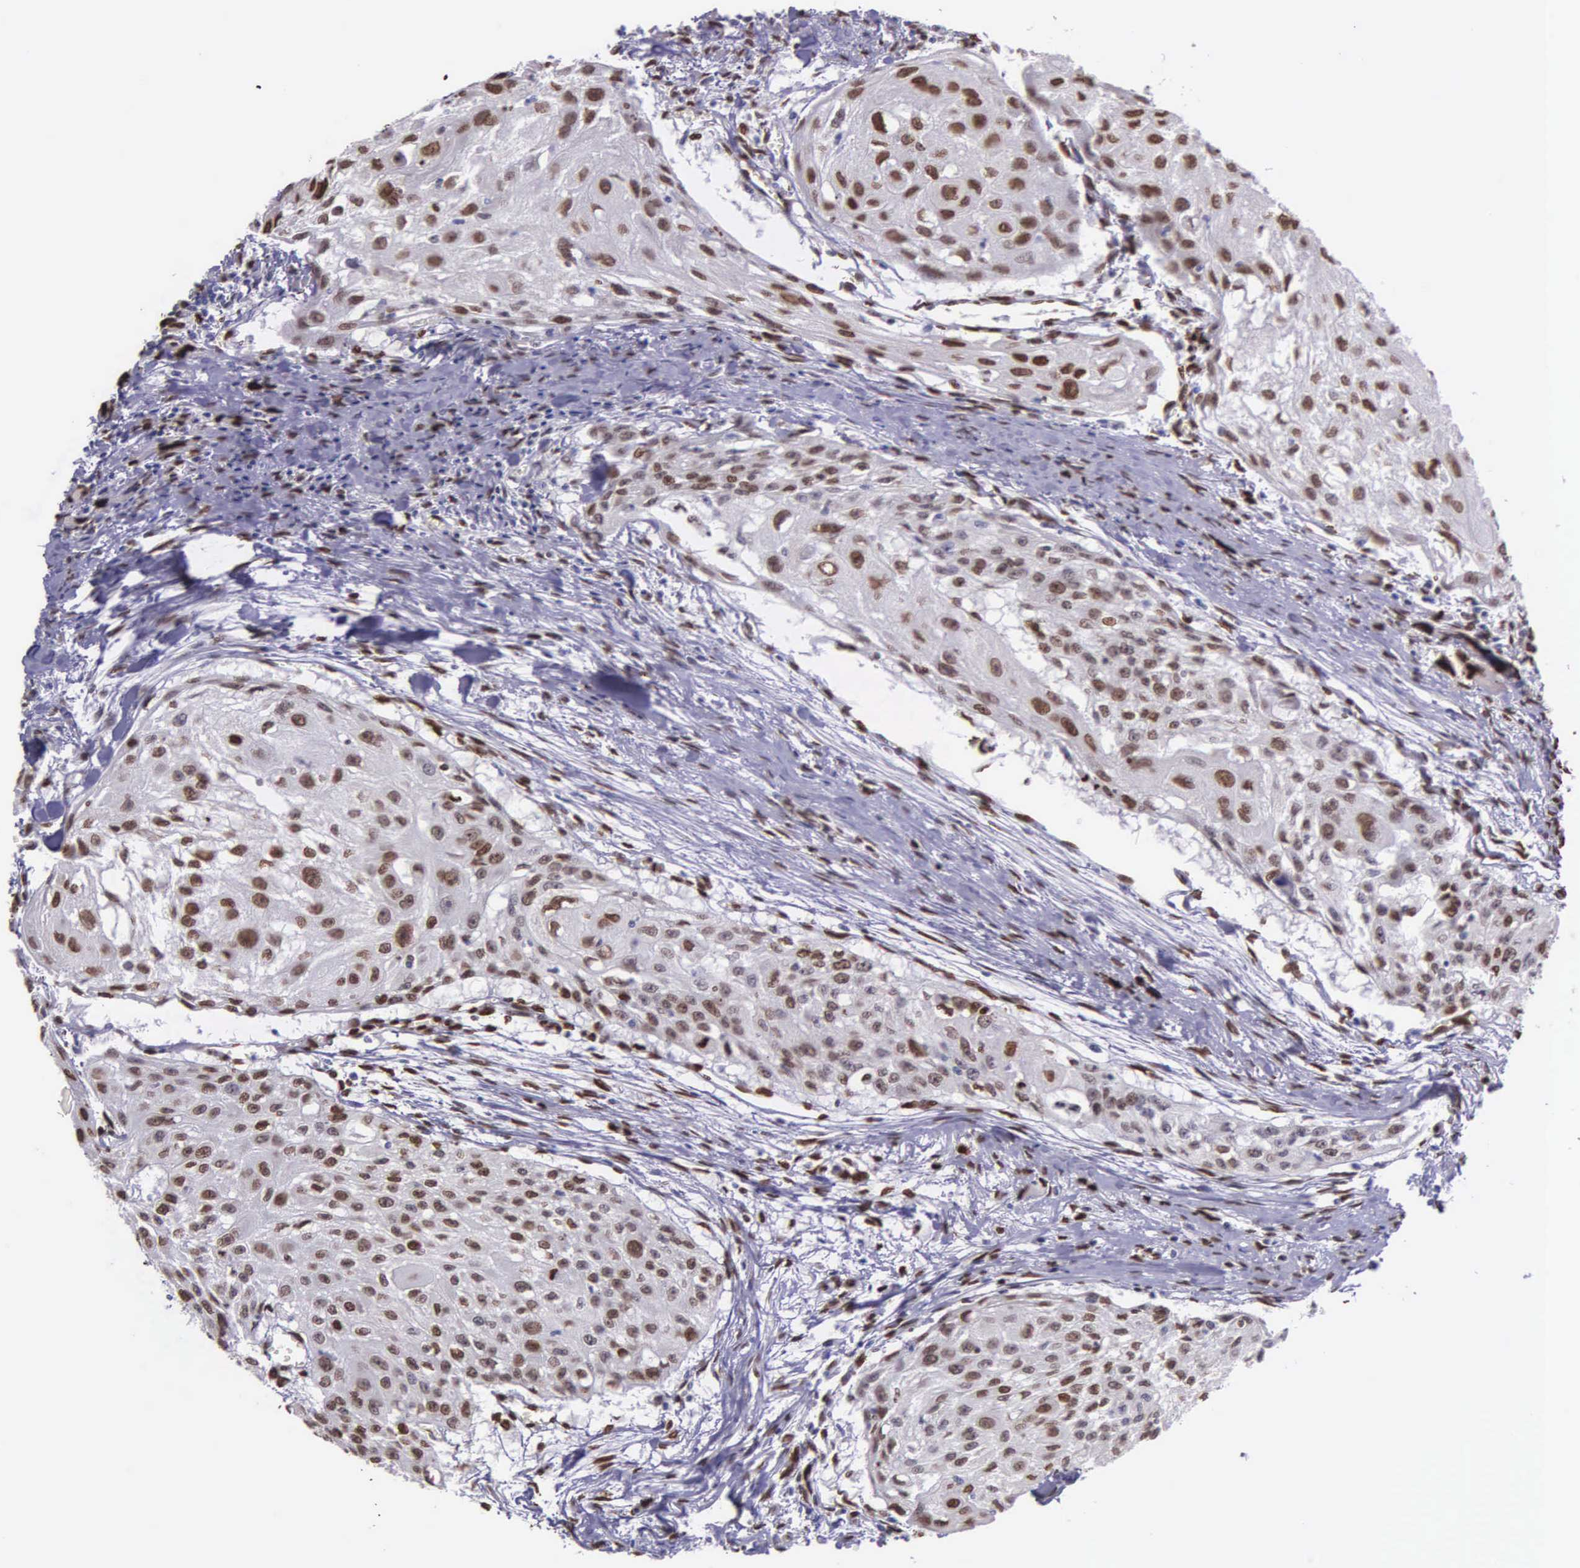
{"staining": {"intensity": "strong", "quantity": ">75%", "location": "nuclear"}, "tissue": "head and neck cancer", "cell_type": "Tumor cells", "image_type": "cancer", "snomed": [{"axis": "morphology", "description": "Squamous cell carcinoma, NOS"}, {"axis": "topography", "description": "Head-Neck"}], "caption": "Head and neck squamous cell carcinoma was stained to show a protein in brown. There is high levels of strong nuclear staining in about >75% of tumor cells.", "gene": "H1-0", "patient": {"sex": "male", "age": 64}}